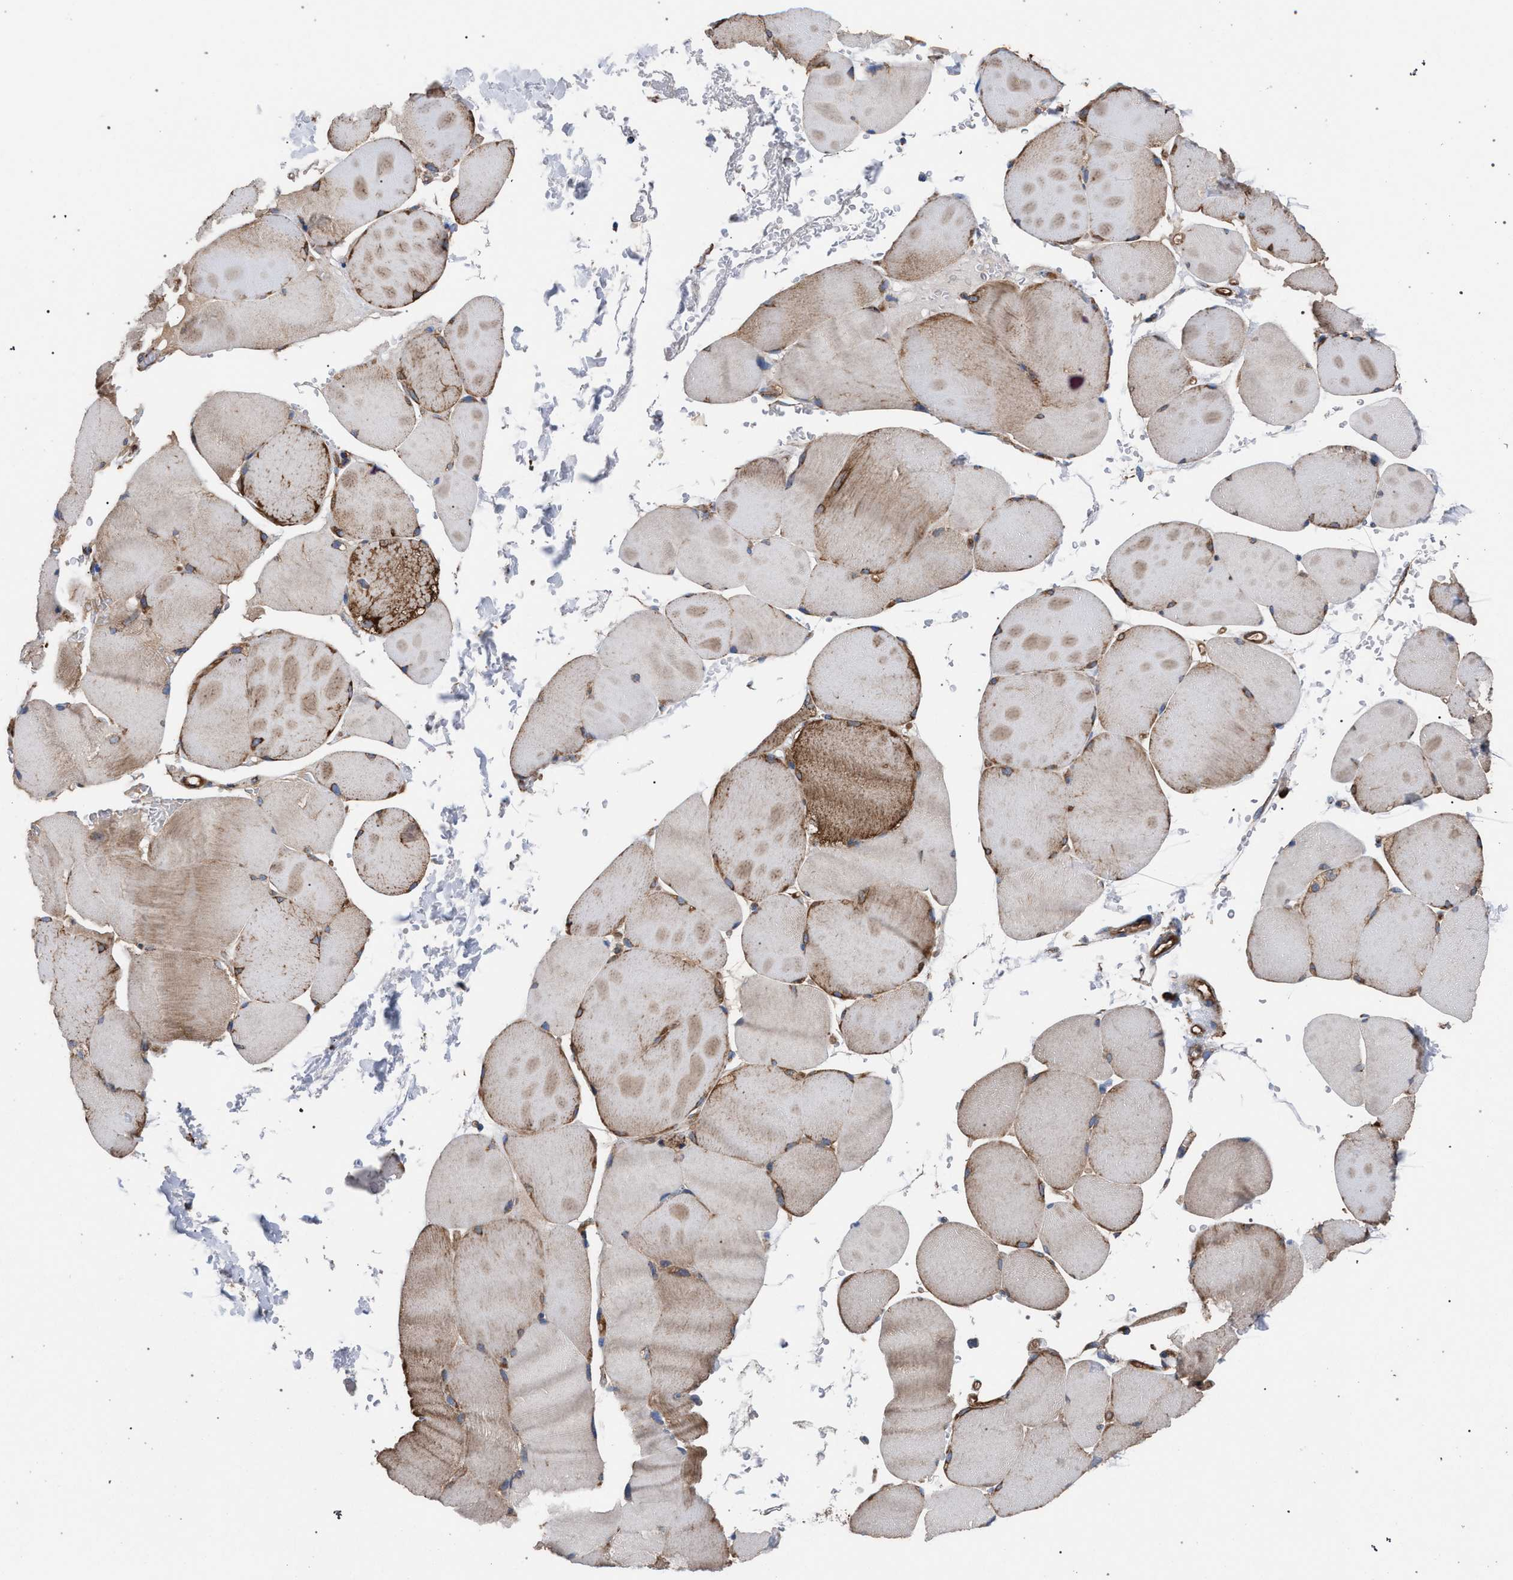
{"staining": {"intensity": "weak", "quantity": "25%-75%", "location": "cytoplasmic/membranous"}, "tissue": "skeletal muscle", "cell_type": "Myocytes", "image_type": "normal", "snomed": [{"axis": "morphology", "description": "Normal tissue, NOS"}, {"axis": "topography", "description": "Skin"}, {"axis": "topography", "description": "Skeletal muscle"}], "caption": "A low amount of weak cytoplasmic/membranous expression is present in approximately 25%-75% of myocytes in benign skeletal muscle.", "gene": "VPS13A", "patient": {"sex": "male", "age": 83}}